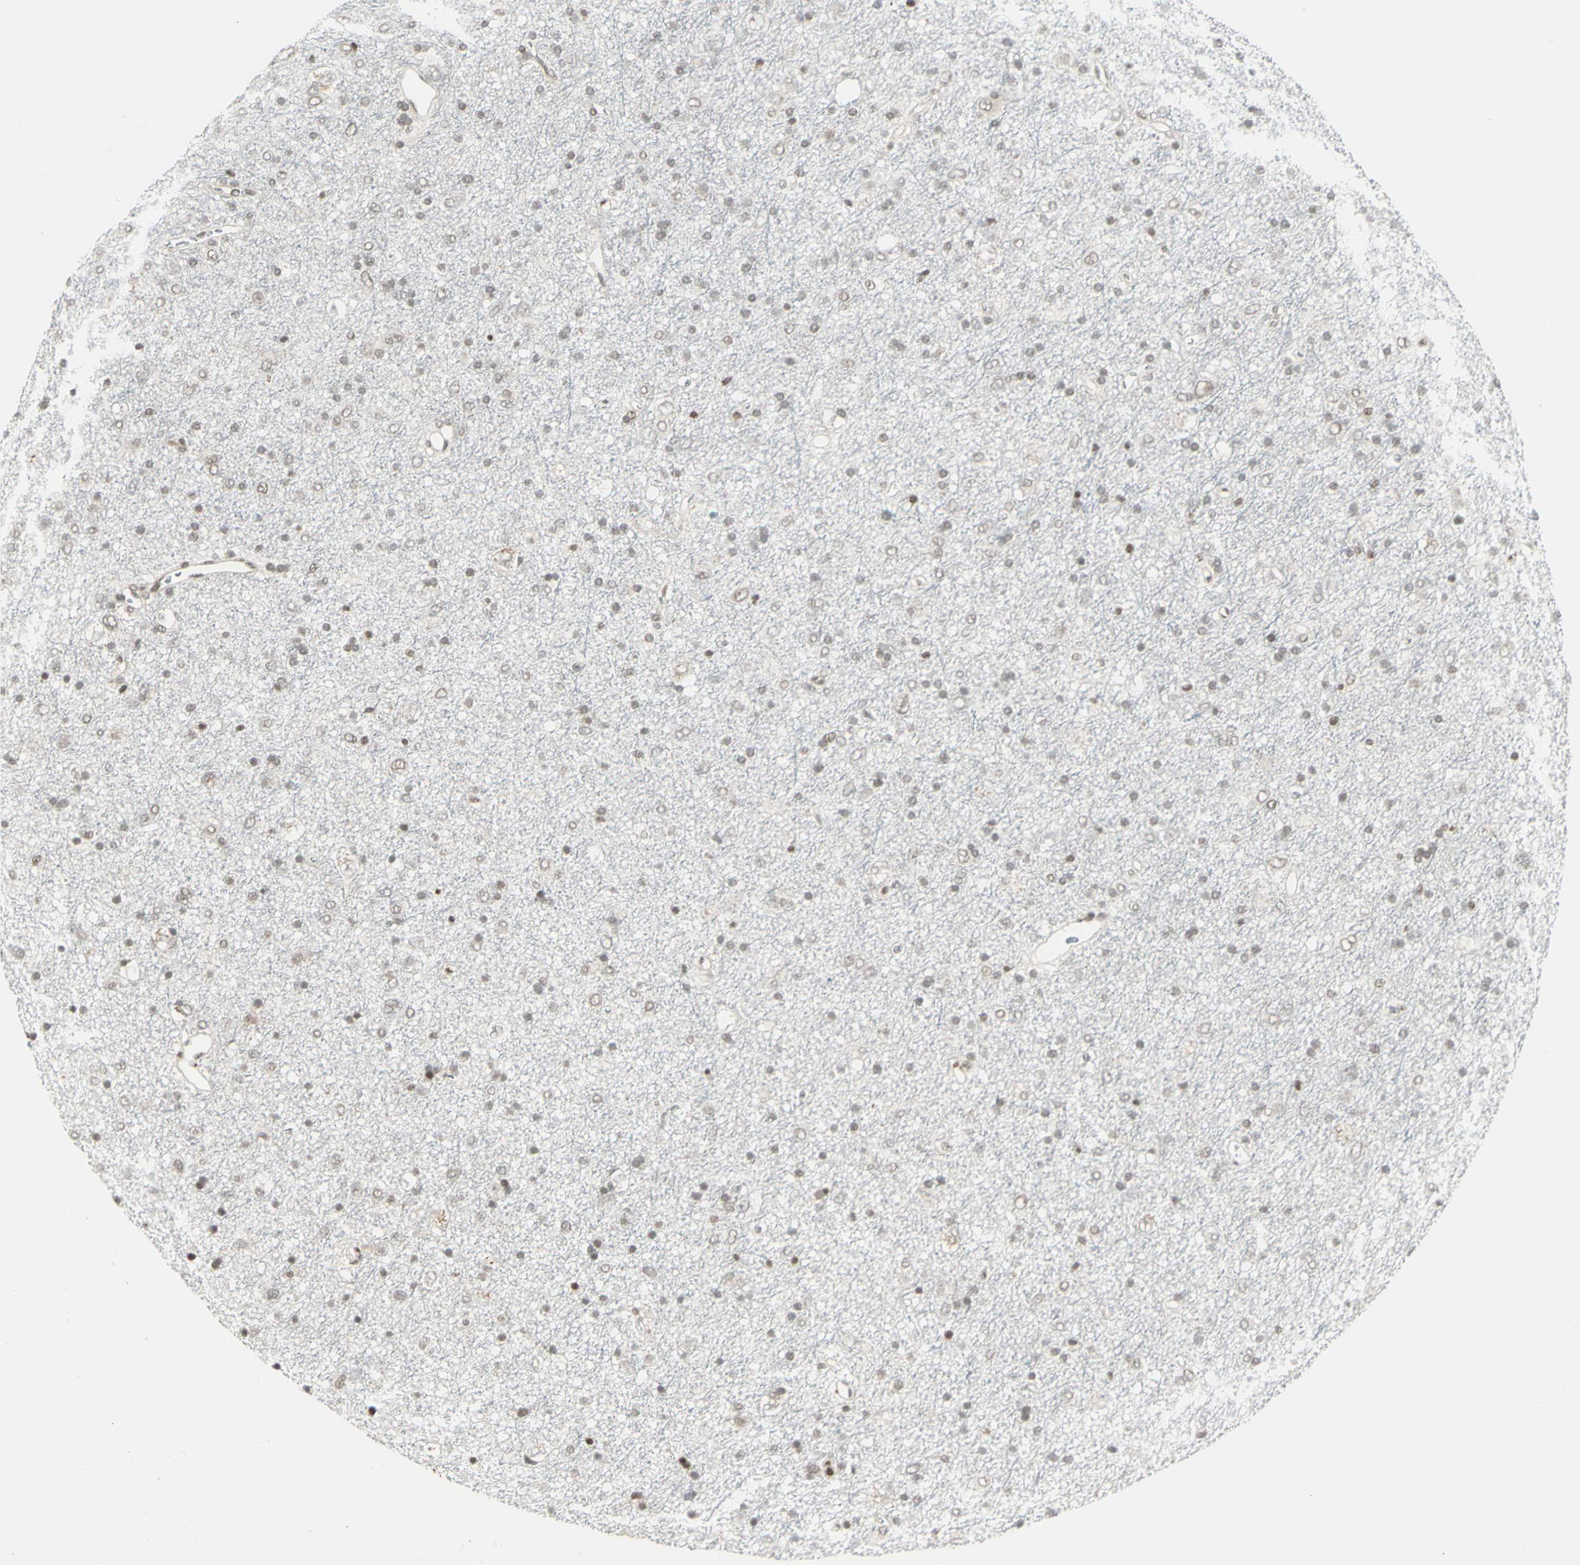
{"staining": {"intensity": "moderate", "quantity": "25%-75%", "location": "nuclear"}, "tissue": "glioma", "cell_type": "Tumor cells", "image_type": "cancer", "snomed": [{"axis": "morphology", "description": "Glioma, malignant, Low grade"}, {"axis": "topography", "description": "Brain"}], "caption": "A histopathology image of human glioma stained for a protein shows moderate nuclear brown staining in tumor cells.", "gene": "FOXJ2", "patient": {"sex": "male", "age": 77}}